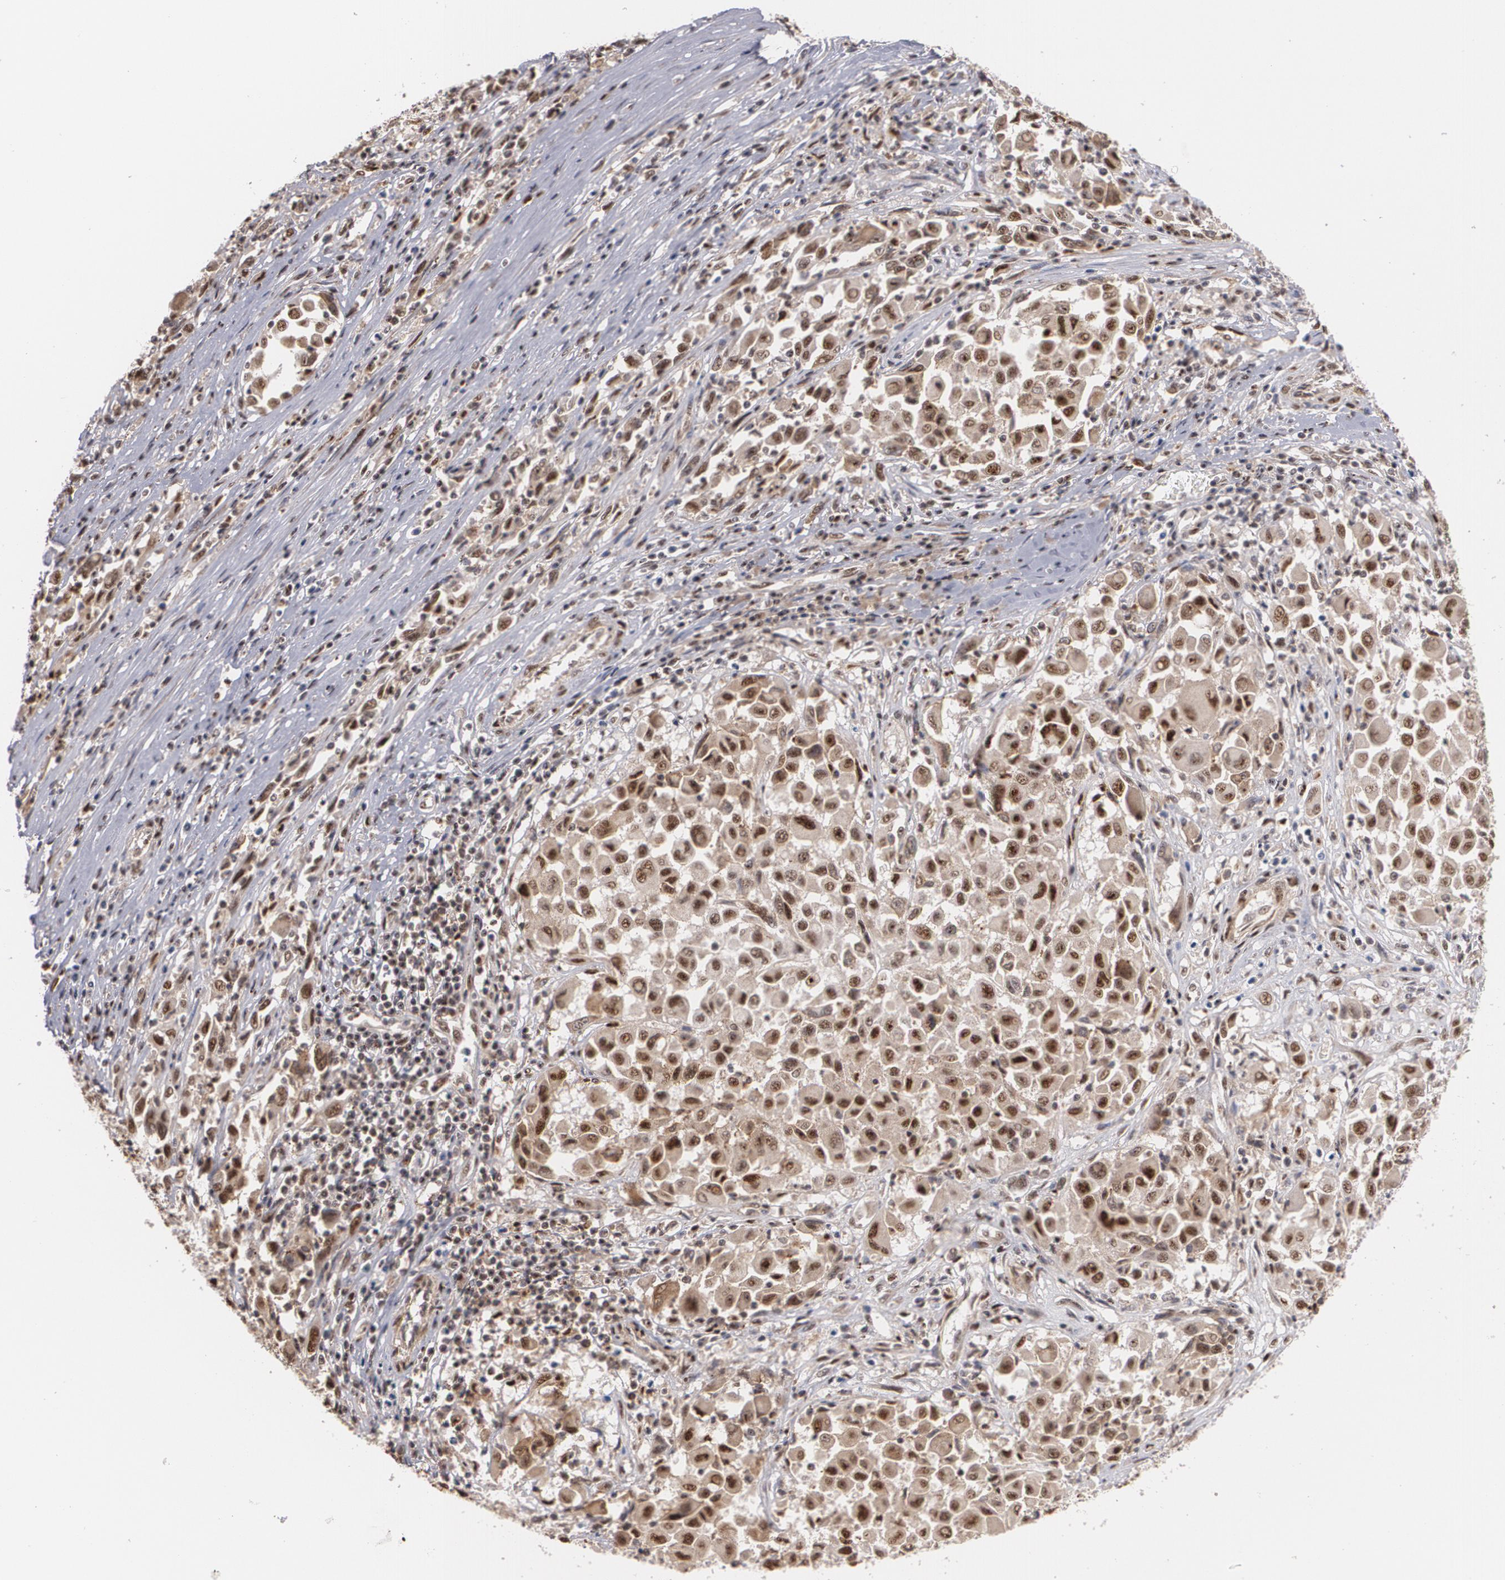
{"staining": {"intensity": "moderate", "quantity": ">75%", "location": "nuclear"}, "tissue": "melanoma", "cell_type": "Tumor cells", "image_type": "cancer", "snomed": [{"axis": "morphology", "description": "Malignant melanoma, Metastatic site"}, {"axis": "topography", "description": "Lymph node"}], "caption": "Human malignant melanoma (metastatic site) stained for a protein (brown) displays moderate nuclear positive staining in approximately >75% of tumor cells.", "gene": "ZNF234", "patient": {"sex": "male", "age": 61}}